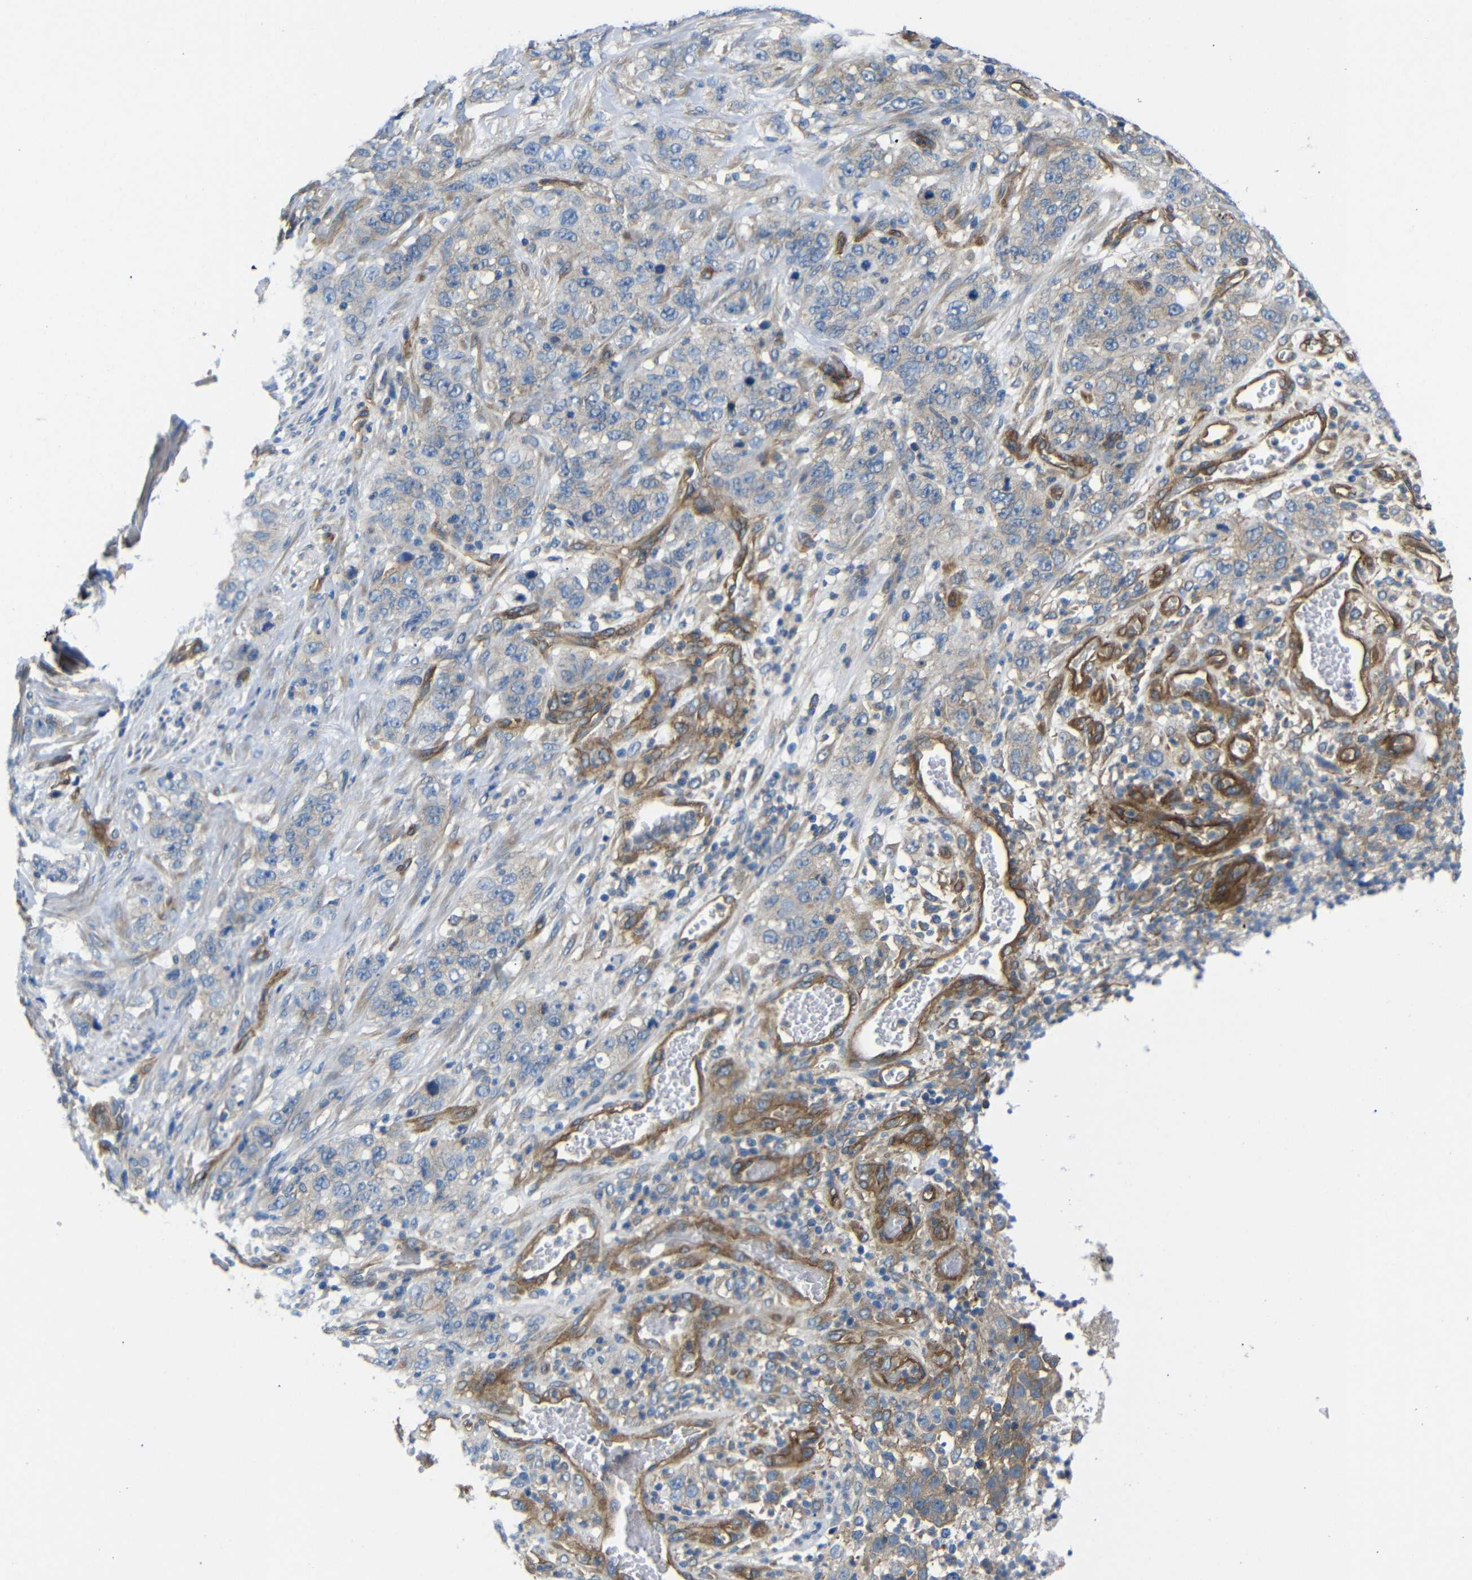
{"staining": {"intensity": "negative", "quantity": "none", "location": "none"}, "tissue": "stomach cancer", "cell_type": "Tumor cells", "image_type": "cancer", "snomed": [{"axis": "morphology", "description": "Adenocarcinoma, NOS"}, {"axis": "topography", "description": "Stomach"}], "caption": "A micrograph of human stomach cancer (adenocarcinoma) is negative for staining in tumor cells.", "gene": "MYO1B", "patient": {"sex": "male", "age": 48}}